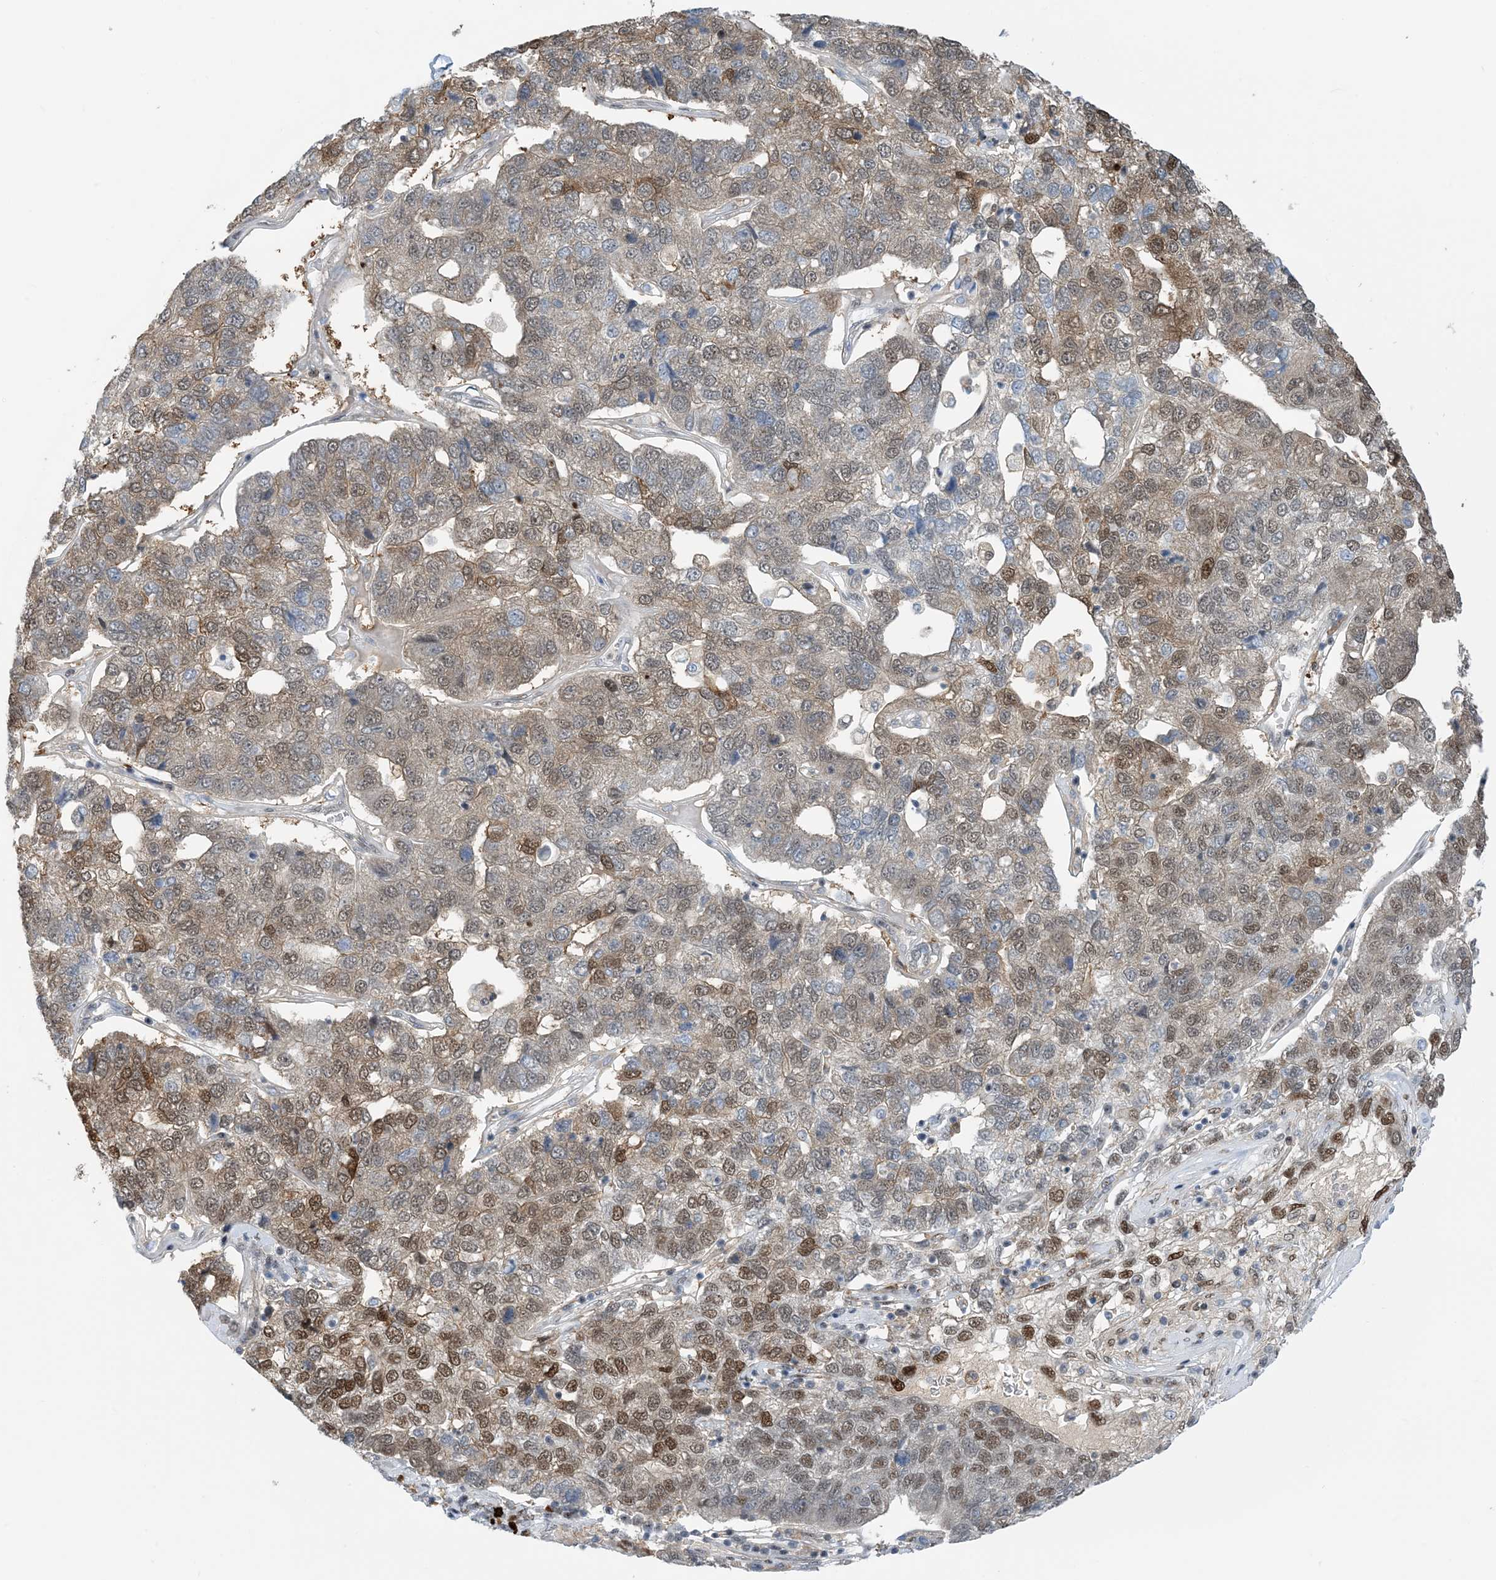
{"staining": {"intensity": "moderate", "quantity": "25%-75%", "location": "cytoplasmic/membranous,nuclear"}, "tissue": "pancreatic cancer", "cell_type": "Tumor cells", "image_type": "cancer", "snomed": [{"axis": "morphology", "description": "Adenocarcinoma, NOS"}, {"axis": "topography", "description": "Pancreas"}], "caption": "Human pancreatic cancer (adenocarcinoma) stained with a protein marker exhibits moderate staining in tumor cells.", "gene": "HEMK1", "patient": {"sex": "female", "age": 61}}